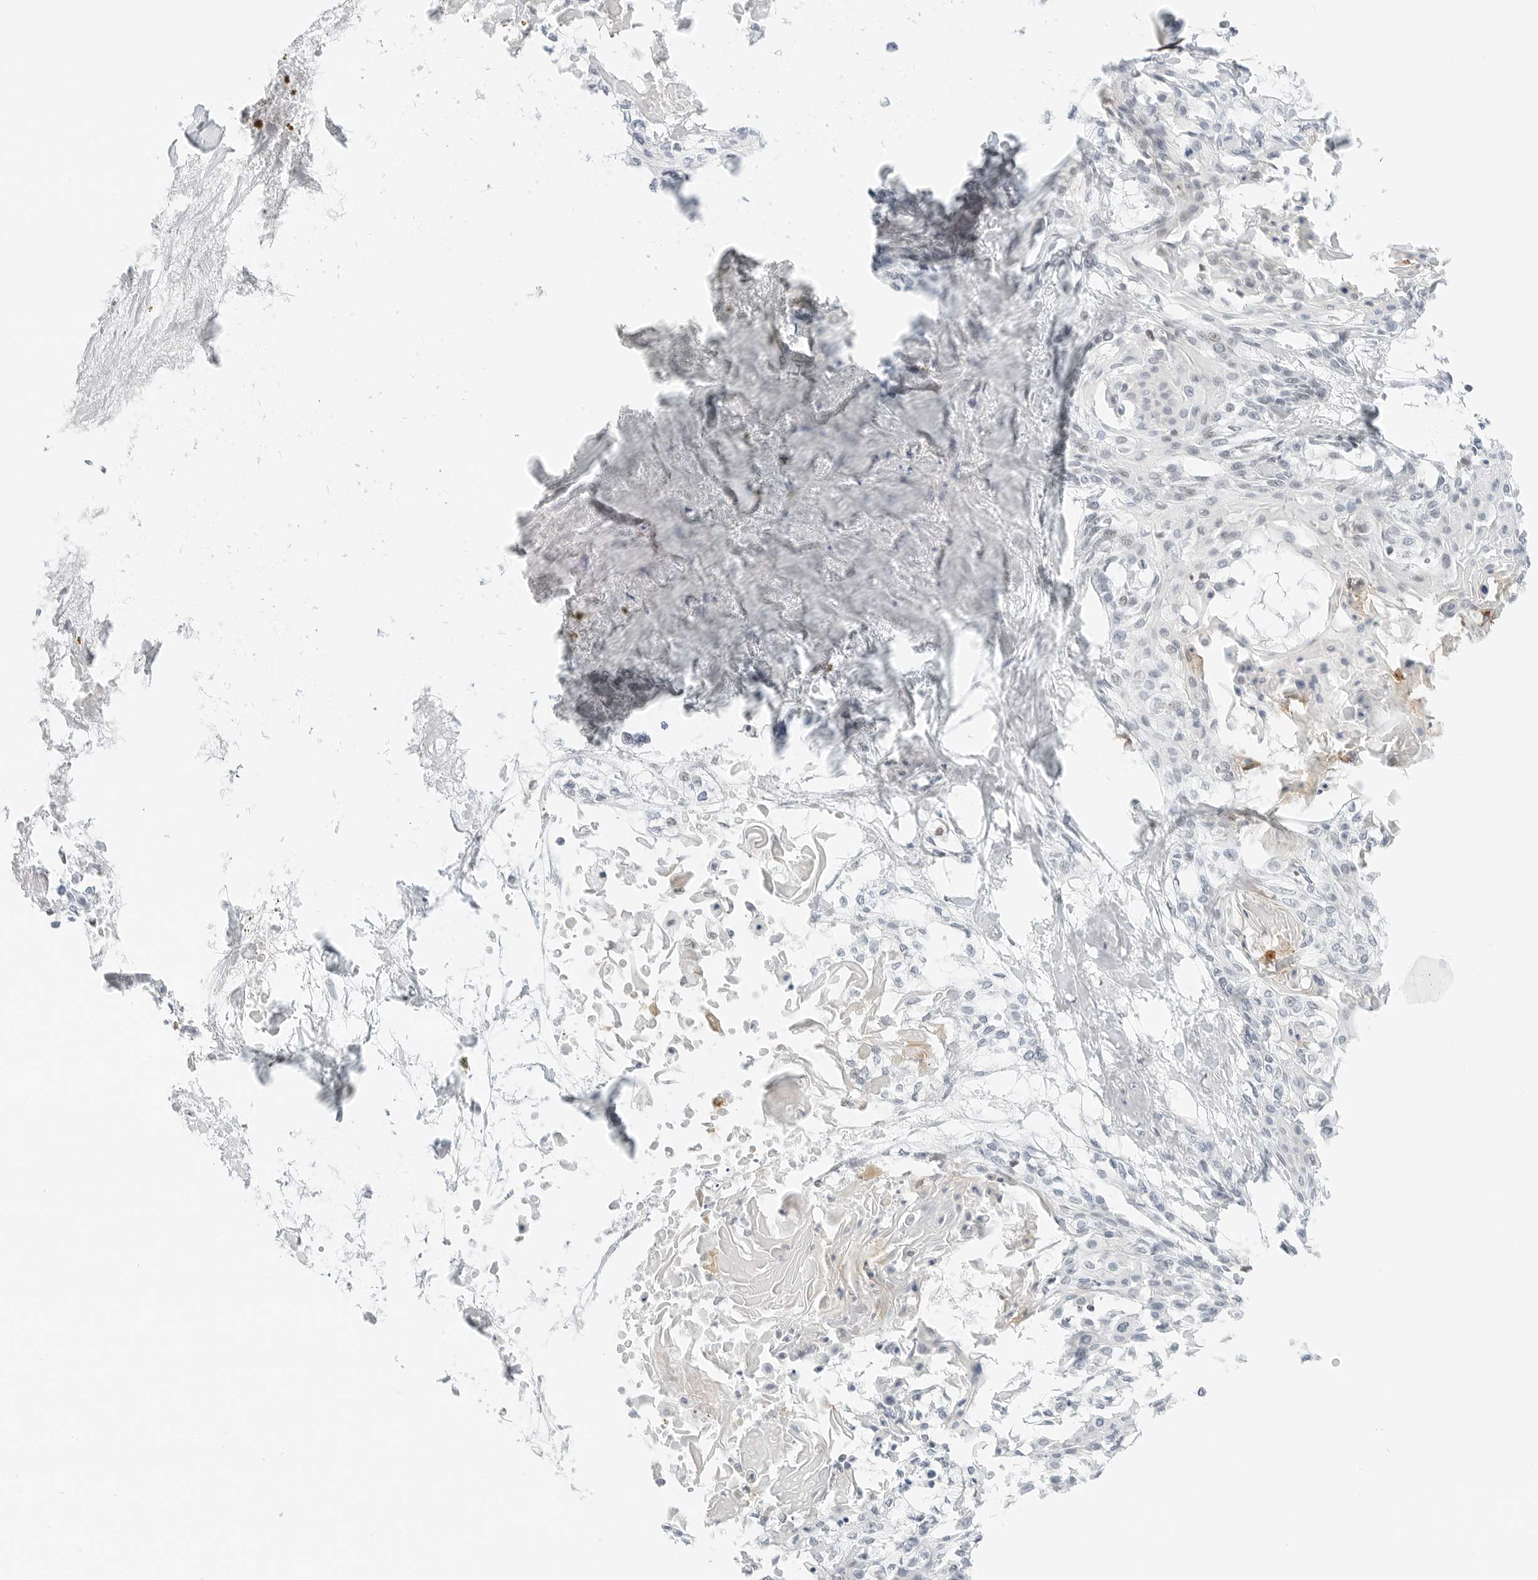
{"staining": {"intensity": "negative", "quantity": "none", "location": "none"}, "tissue": "cervical cancer", "cell_type": "Tumor cells", "image_type": "cancer", "snomed": [{"axis": "morphology", "description": "Squamous cell carcinoma, NOS"}, {"axis": "topography", "description": "Cervix"}], "caption": "IHC image of neoplastic tissue: human cervical cancer (squamous cell carcinoma) stained with DAB (3,3'-diaminobenzidine) exhibits no significant protein staining in tumor cells.", "gene": "CRTC2", "patient": {"sex": "female", "age": 57}}